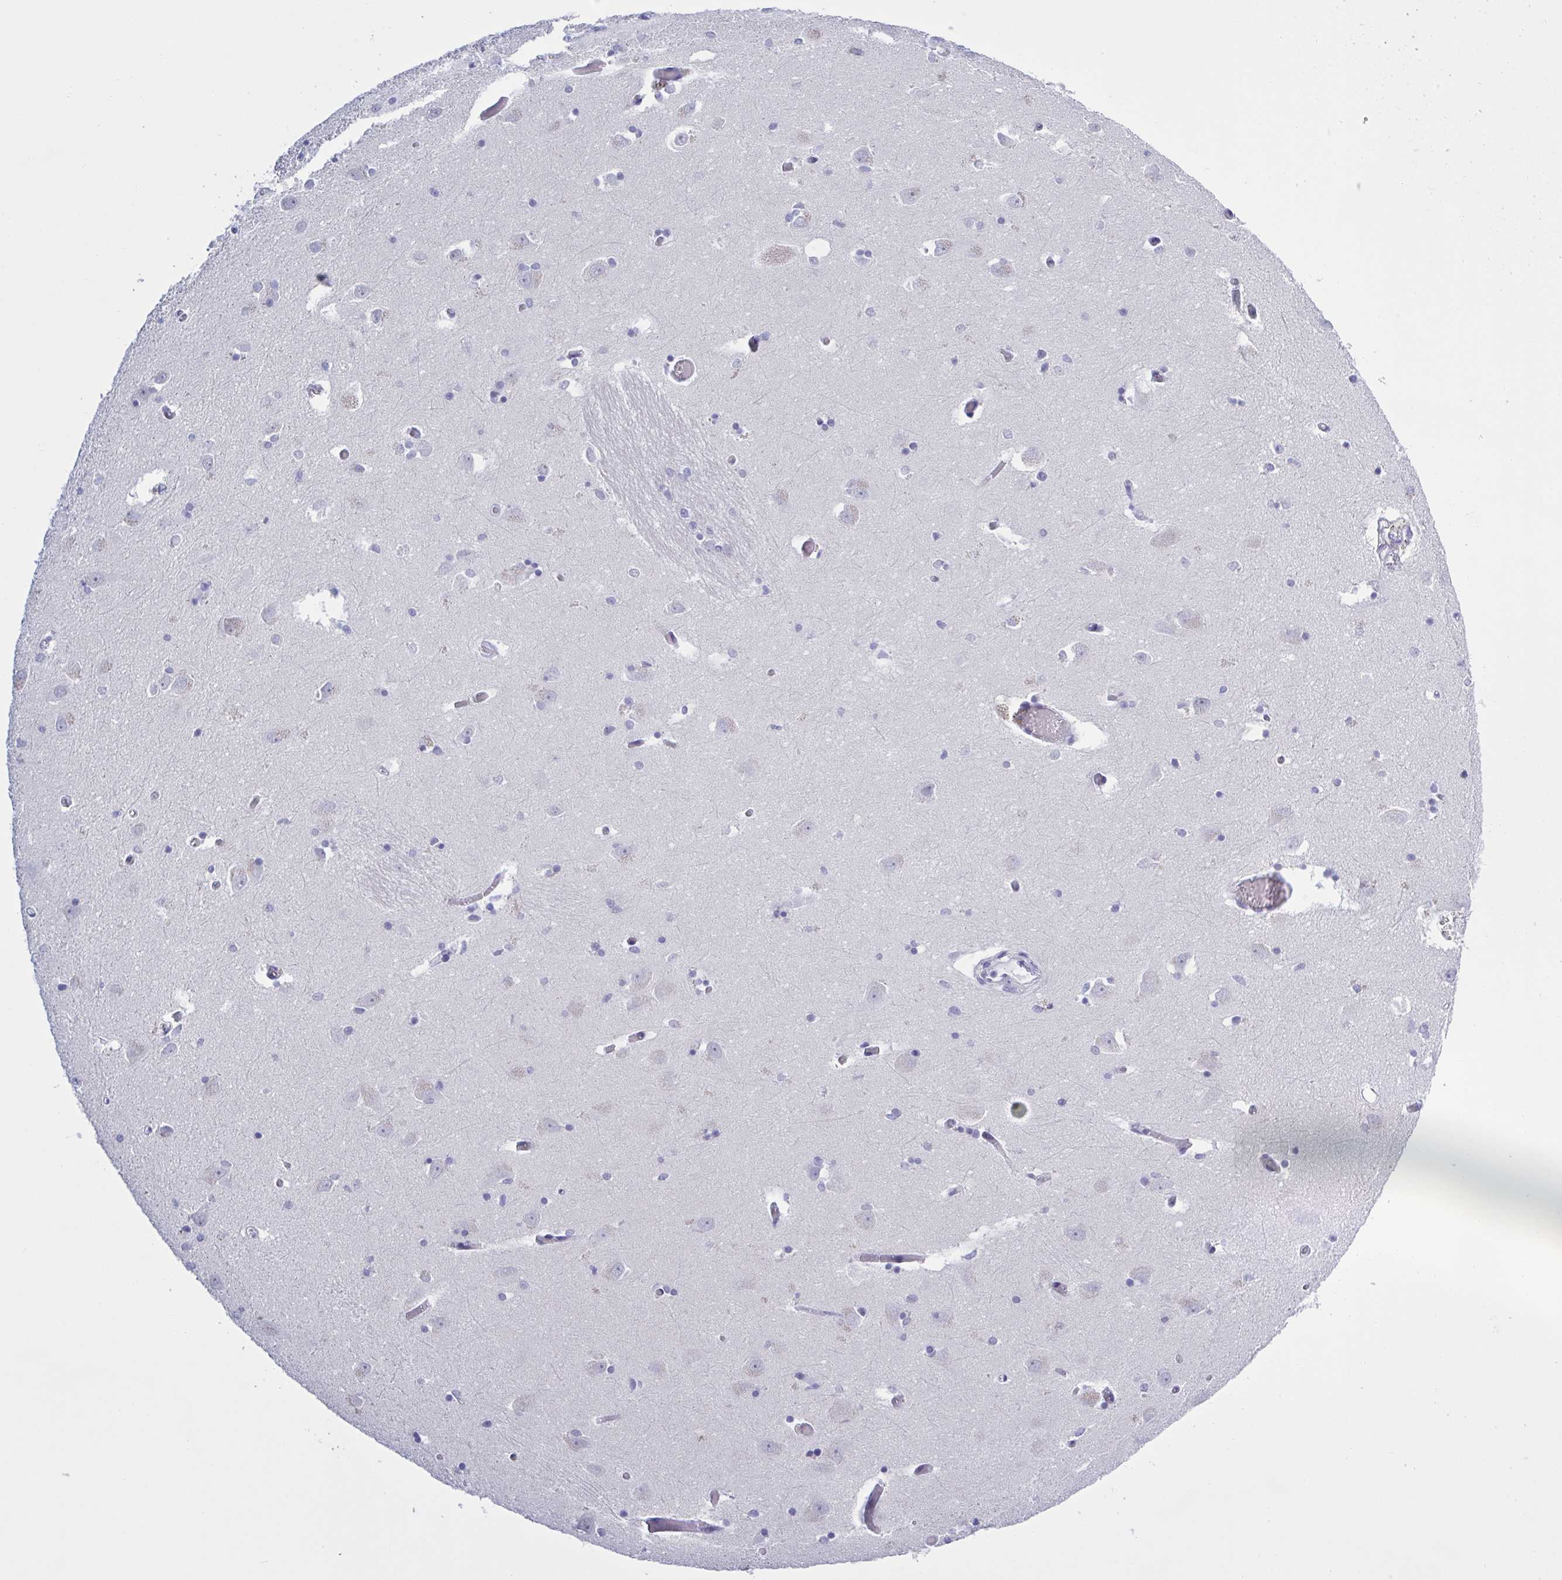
{"staining": {"intensity": "negative", "quantity": "none", "location": "none"}, "tissue": "caudate", "cell_type": "Glial cells", "image_type": "normal", "snomed": [{"axis": "morphology", "description": "Normal tissue, NOS"}, {"axis": "topography", "description": "Lateral ventricle wall"}, {"axis": "topography", "description": "Hippocampus"}], "caption": "Immunohistochemistry (IHC) micrograph of benign caudate: human caudate stained with DAB demonstrates no significant protein expression in glial cells. Brightfield microscopy of IHC stained with DAB (brown) and hematoxylin (blue), captured at high magnification.", "gene": "CHMP5", "patient": {"sex": "female", "age": 63}}